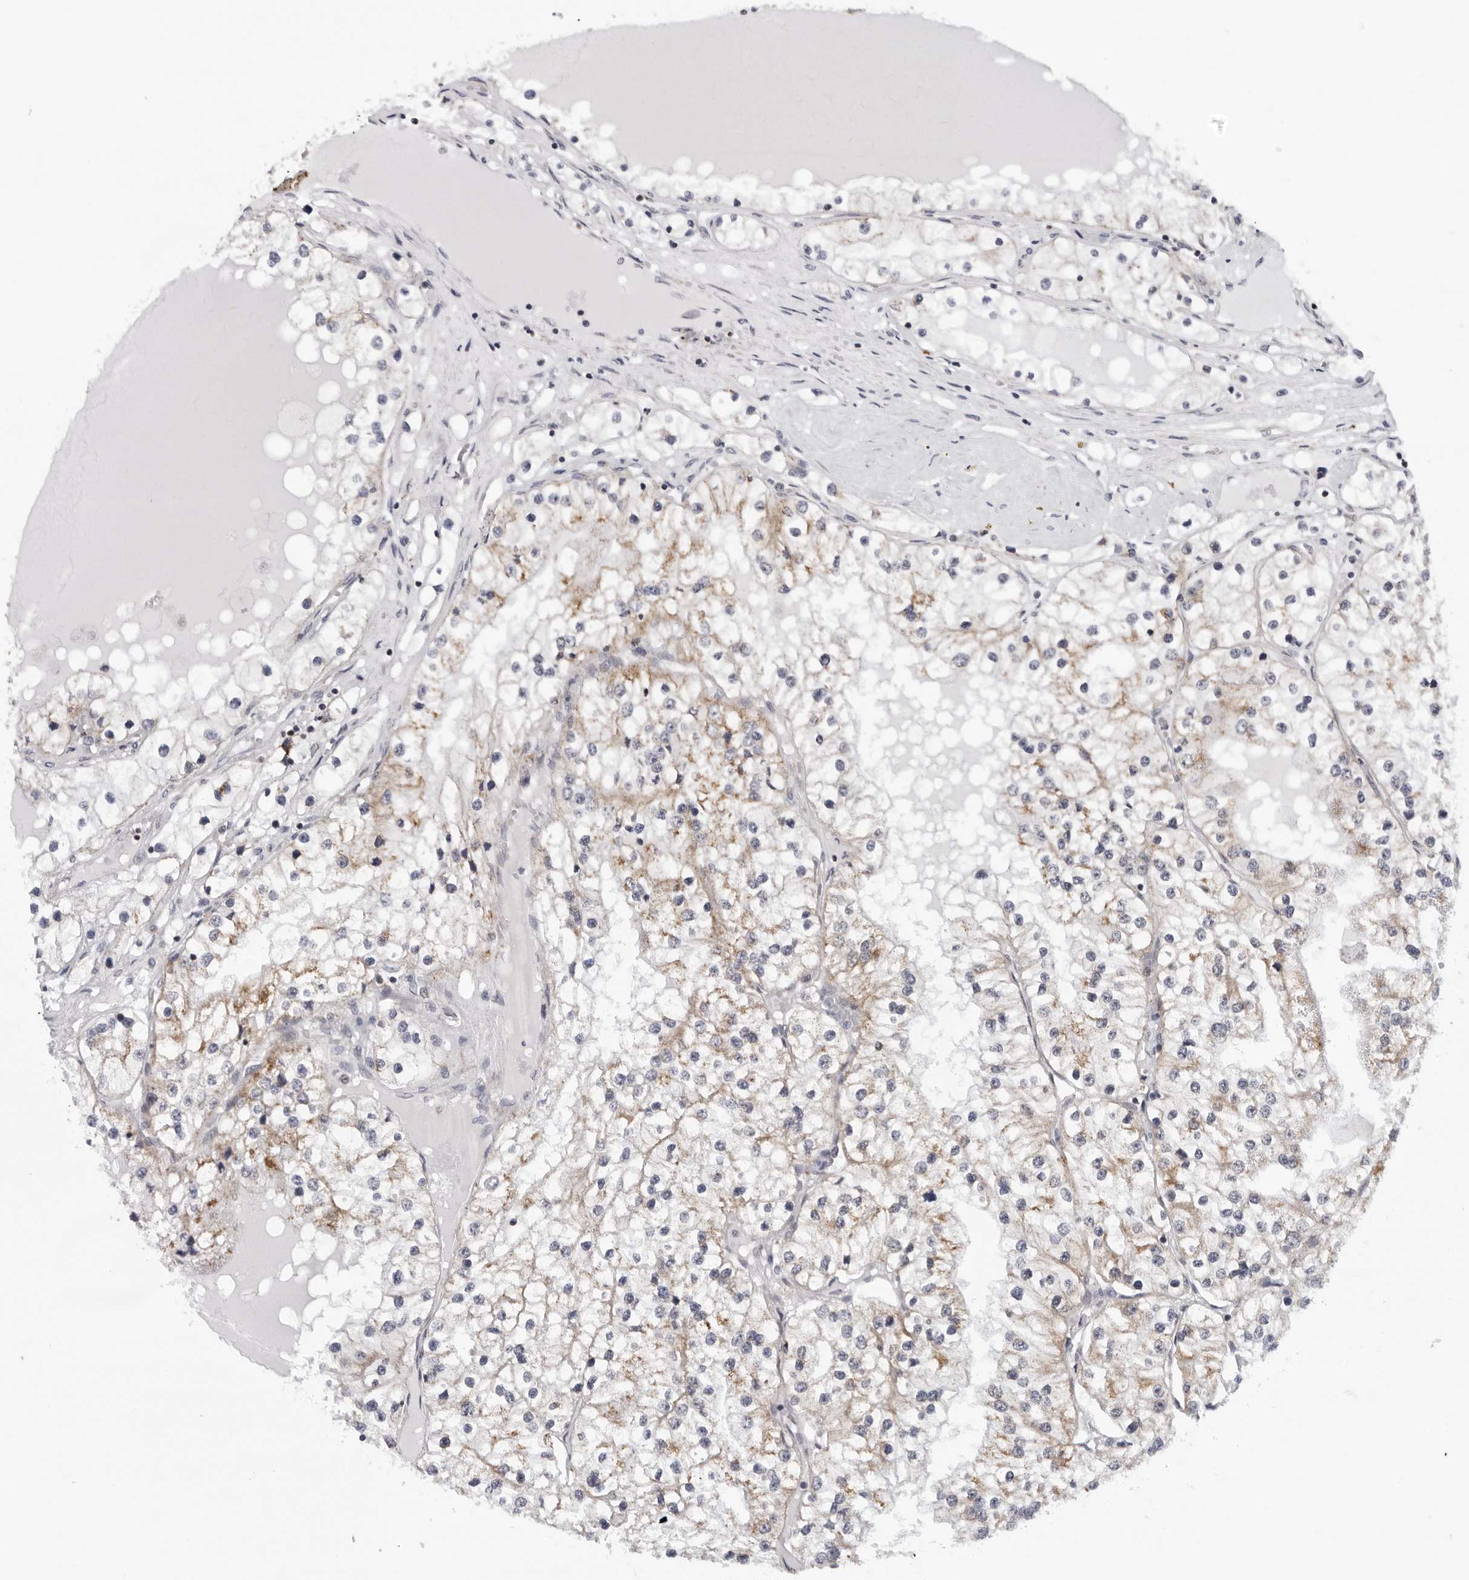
{"staining": {"intensity": "weak", "quantity": "25%-75%", "location": "cytoplasmic/membranous"}, "tissue": "renal cancer", "cell_type": "Tumor cells", "image_type": "cancer", "snomed": [{"axis": "morphology", "description": "Adenocarcinoma, NOS"}, {"axis": "topography", "description": "Kidney"}], "caption": "Immunohistochemistry (DAB (3,3'-diaminobenzidine)) staining of human renal cancer (adenocarcinoma) reveals weak cytoplasmic/membranous protein staining in approximately 25%-75% of tumor cells.", "gene": "CPT2", "patient": {"sex": "male", "age": 68}}